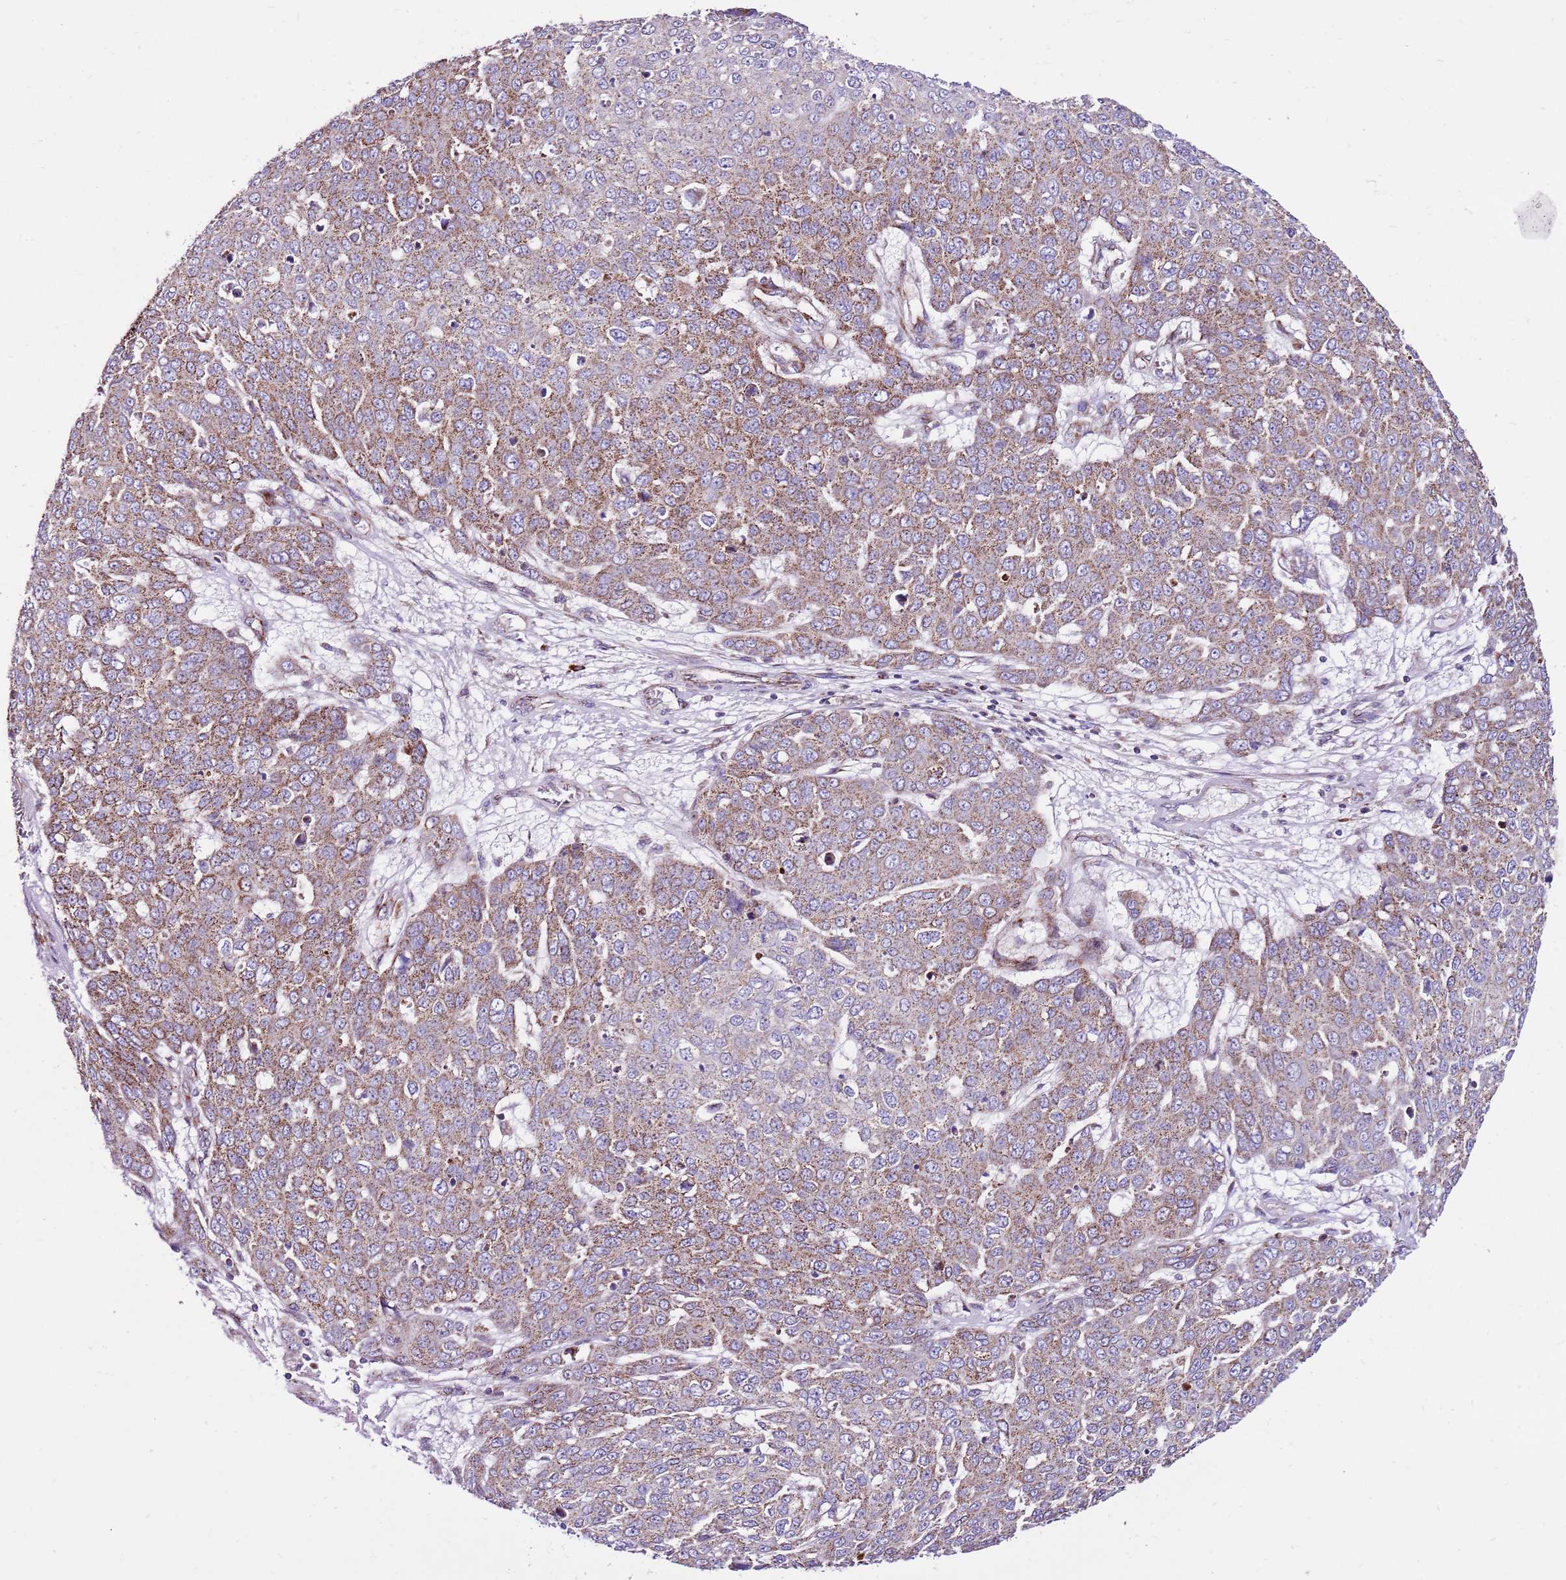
{"staining": {"intensity": "moderate", "quantity": "25%-75%", "location": "cytoplasmic/membranous"}, "tissue": "skin cancer", "cell_type": "Tumor cells", "image_type": "cancer", "snomed": [{"axis": "morphology", "description": "Squamous cell carcinoma, NOS"}, {"axis": "topography", "description": "Skin"}], "caption": "Protein staining reveals moderate cytoplasmic/membranous staining in approximately 25%-75% of tumor cells in skin squamous cell carcinoma. Using DAB (3,3'-diaminobenzidine) (brown) and hematoxylin (blue) stains, captured at high magnification using brightfield microscopy.", "gene": "HECTD4", "patient": {"sex": "male", "age": 71}}